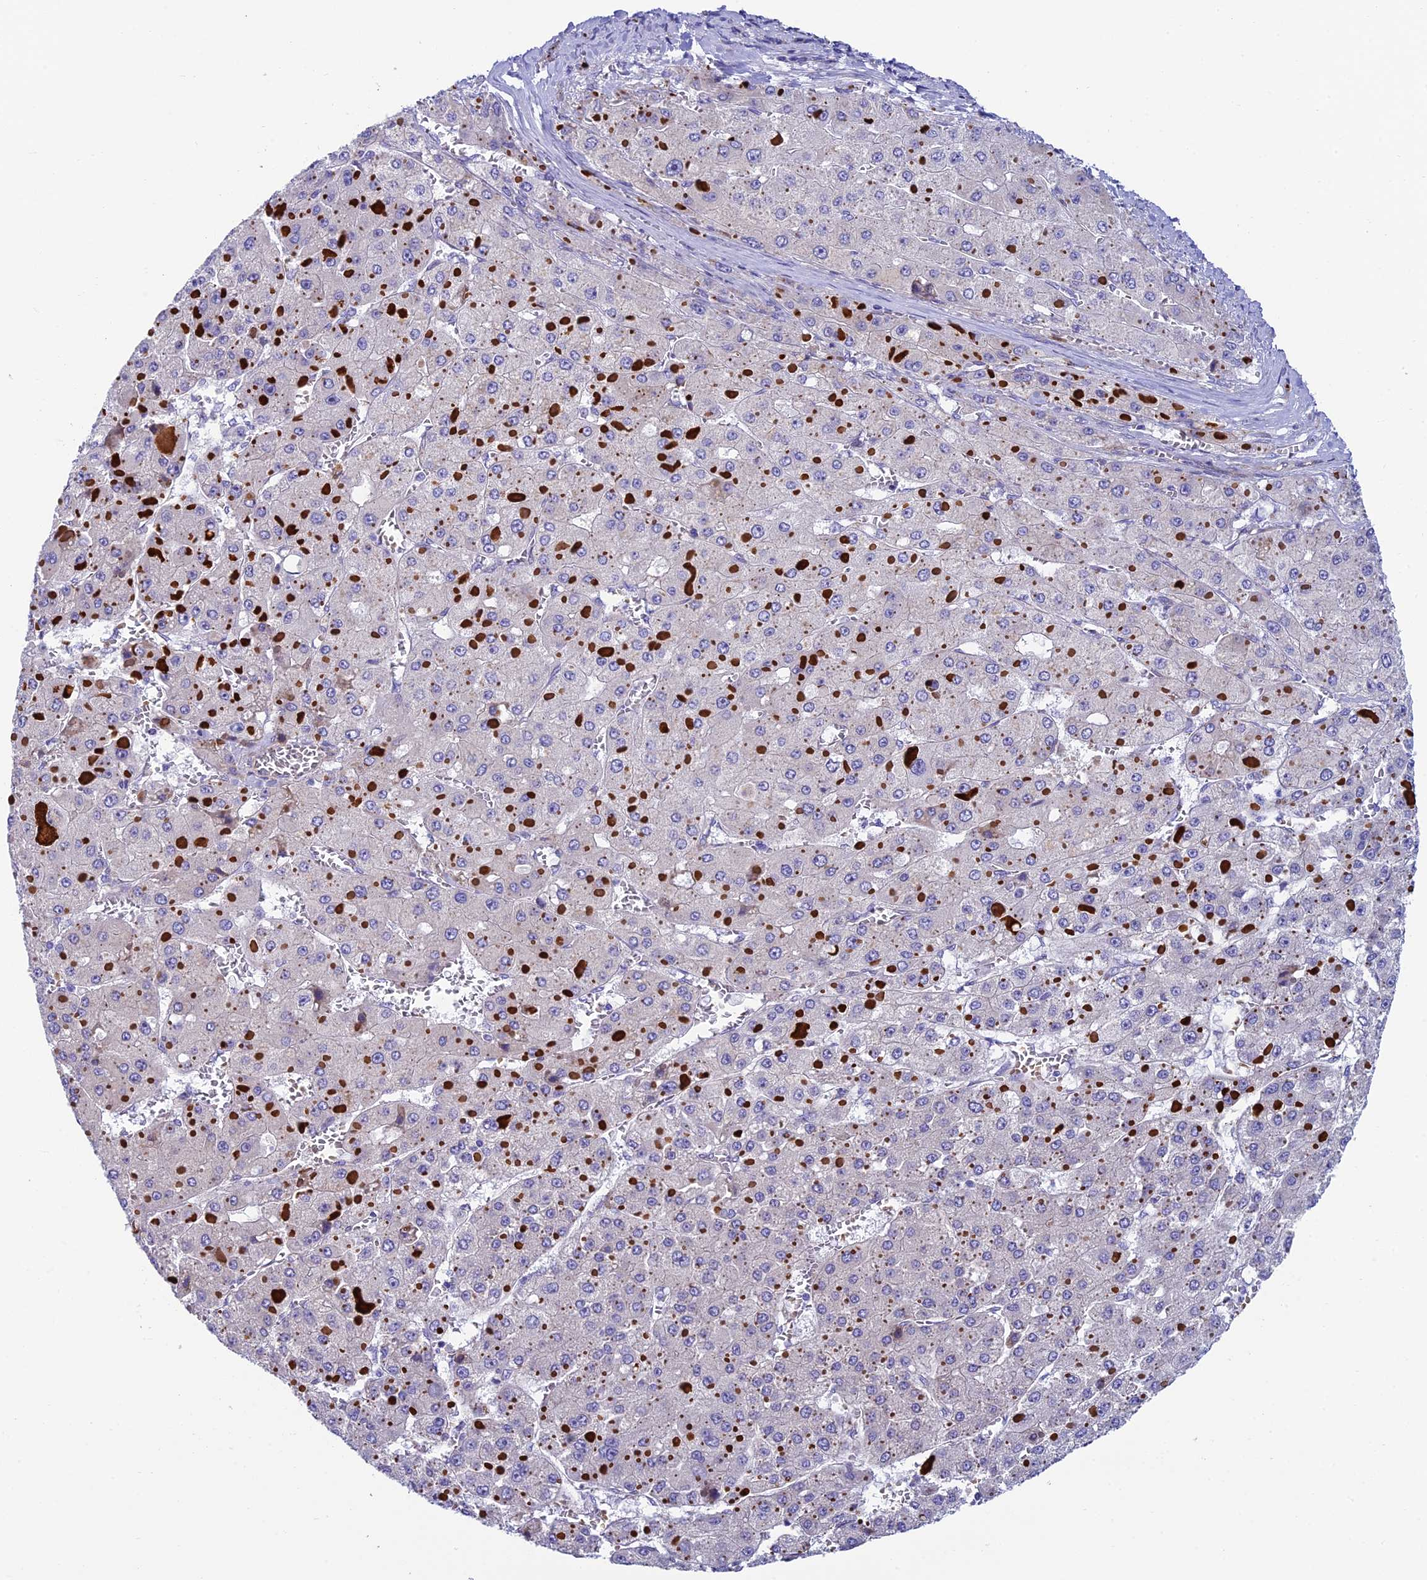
{"staining": {"intensity": "negative", "quantity": "none", "location": "none"}, "tissue": "liver cancer", "cell_type": "Tumor cells", "image_type": "cancer", "snomed": [{"axis": "morphology", "description": "Carcinoma, Hepatocellular, NOS"}, {"axis": "topography", "description": "Liver"}], "caption": "IHC micrograph of neoplastic tissue: liver cancer (hepatocellular carcinoma) stained with DAB (3,3'-diaminobenzidine) reveals no significant protein positivity in tumor cells. (DAB immunohistochemistry with hematoxylin counter stain).", "gene": "MACIR", "patient": {"sex": "female", "age": 73}}